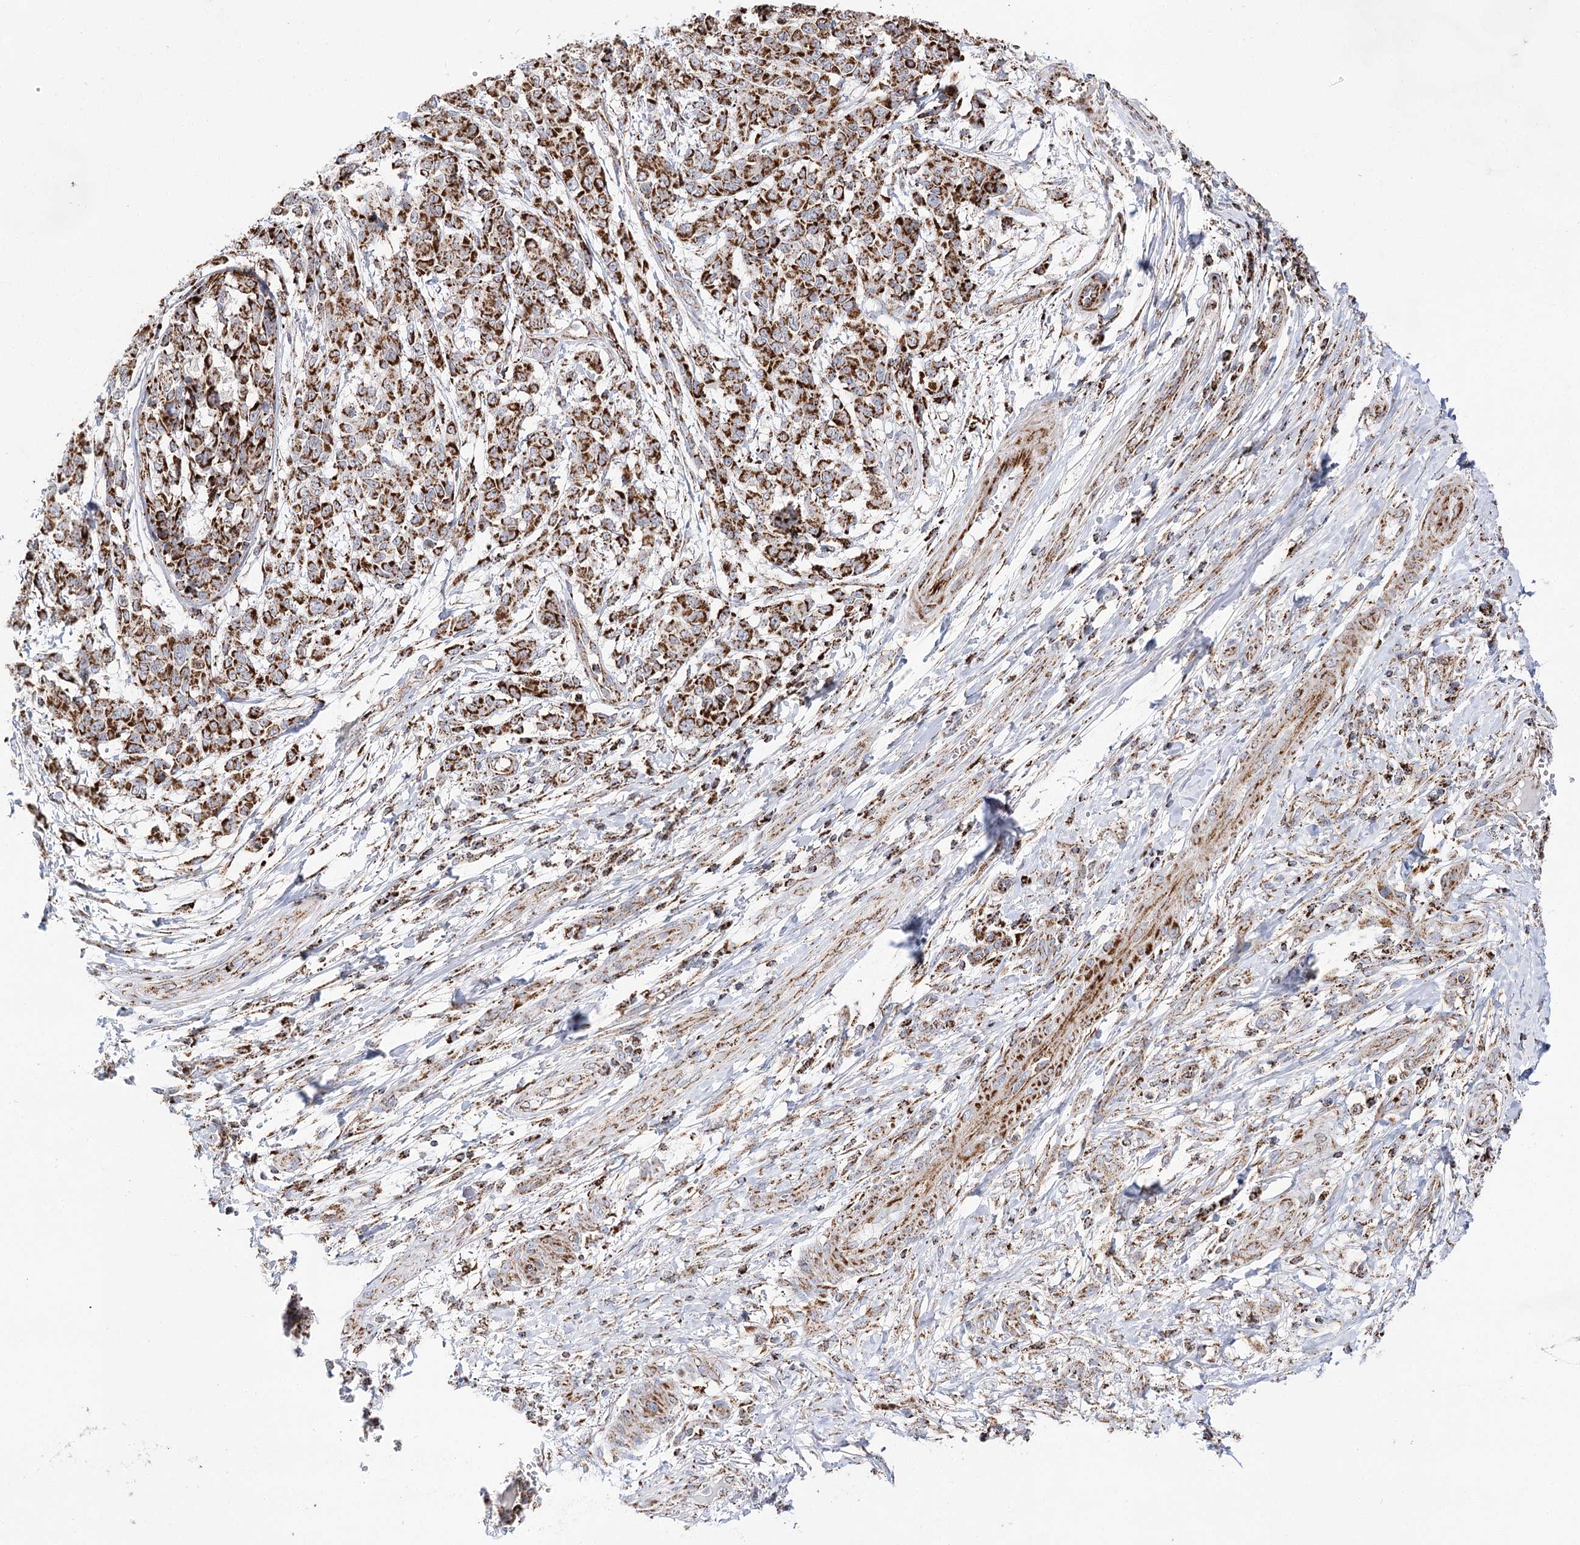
{"staining": {"intensity": "strong", "quantity": ">75%", "location": "cytoplasmic/membranous"}, "tissue": "melanoma", "cell_type": "Tumor cells", "image_type": "cancer", "snomed": [{"axis": "morphology", "description": "Malignant melanoma, NOS"}, {"axis": "topography", "description": "Skin"}], "caption": "Malignant melanoma was stained to show a protein in brown. There is high levels of strong cytoplasmic/membranous positivity in approximately >75% of tumor cells. The staining was performed using DAB to visualize the protein expression in brown, while the nuclei were stained in blue with hematoxylin (Magnification: 20x).", "gene": "NADK2", "patient": {"sex": "male", "age": 49}}